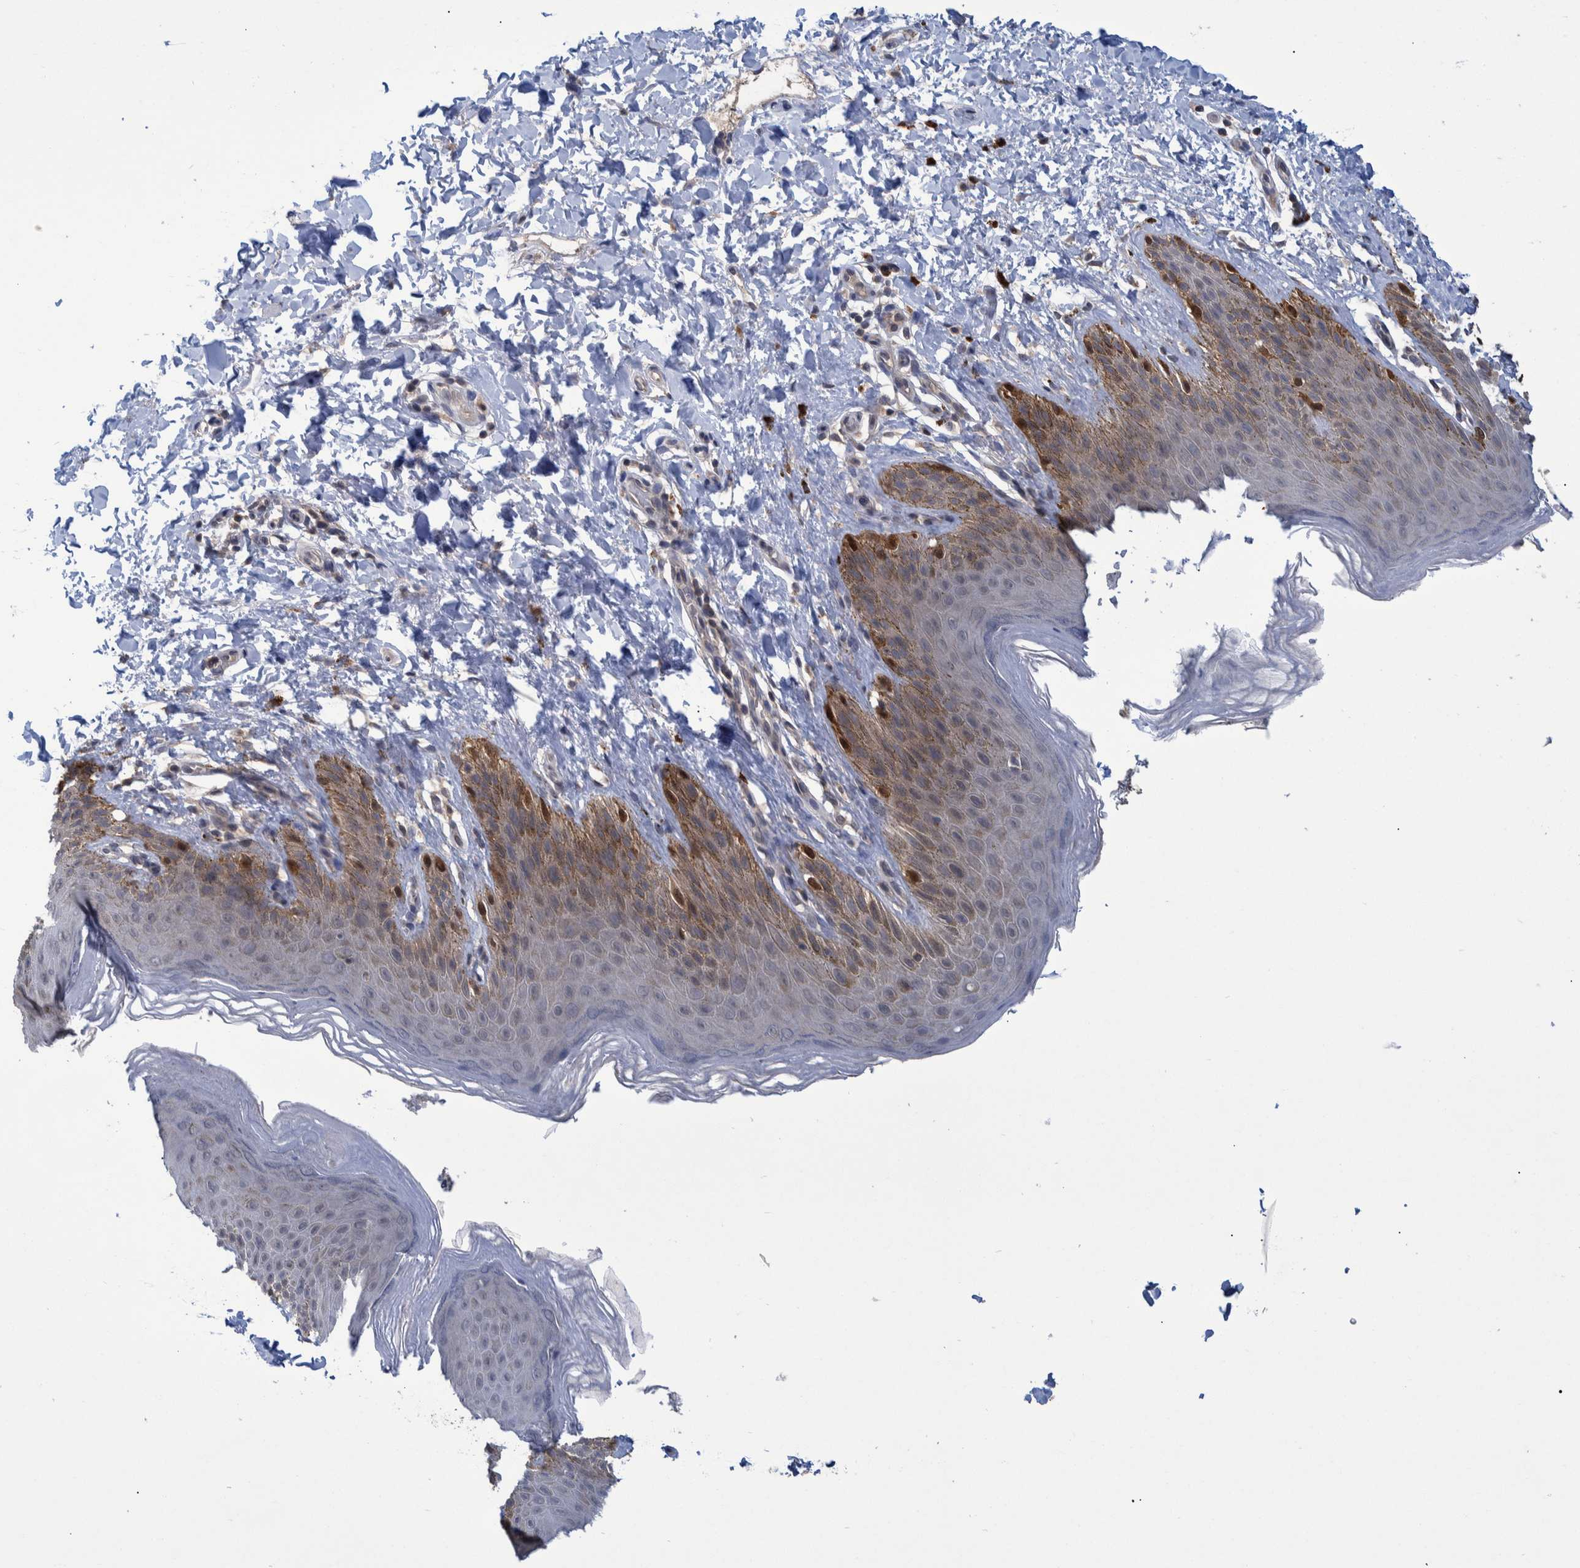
{"staining": {"intensity": "moderate", "quantity": "<25%", "location": "cytoplasmic/membranous"}, "tissue": "skin", "cell_type": "Epidermal cells", "image_type": "normal", "snomed": [{"axis": "morphology", "description": "Normal tissue, NOS"}, {"axis": "topography", "description": "Anal"}, {"axis": "topography", "description": "Peripheral nerve tissue"}], "caption": "DAB (3,3'-diaminobenzidine) immunohistochemical staining of benign skin exhibits moderate cytoplasmic/membranous protein expression in approximately <25% of epidermal cells. (DAB IHC, brown staining for protein, blue staining for nuclei).", "gene": "PCYT2", "patient": {"sex": "male", "age": 44}}